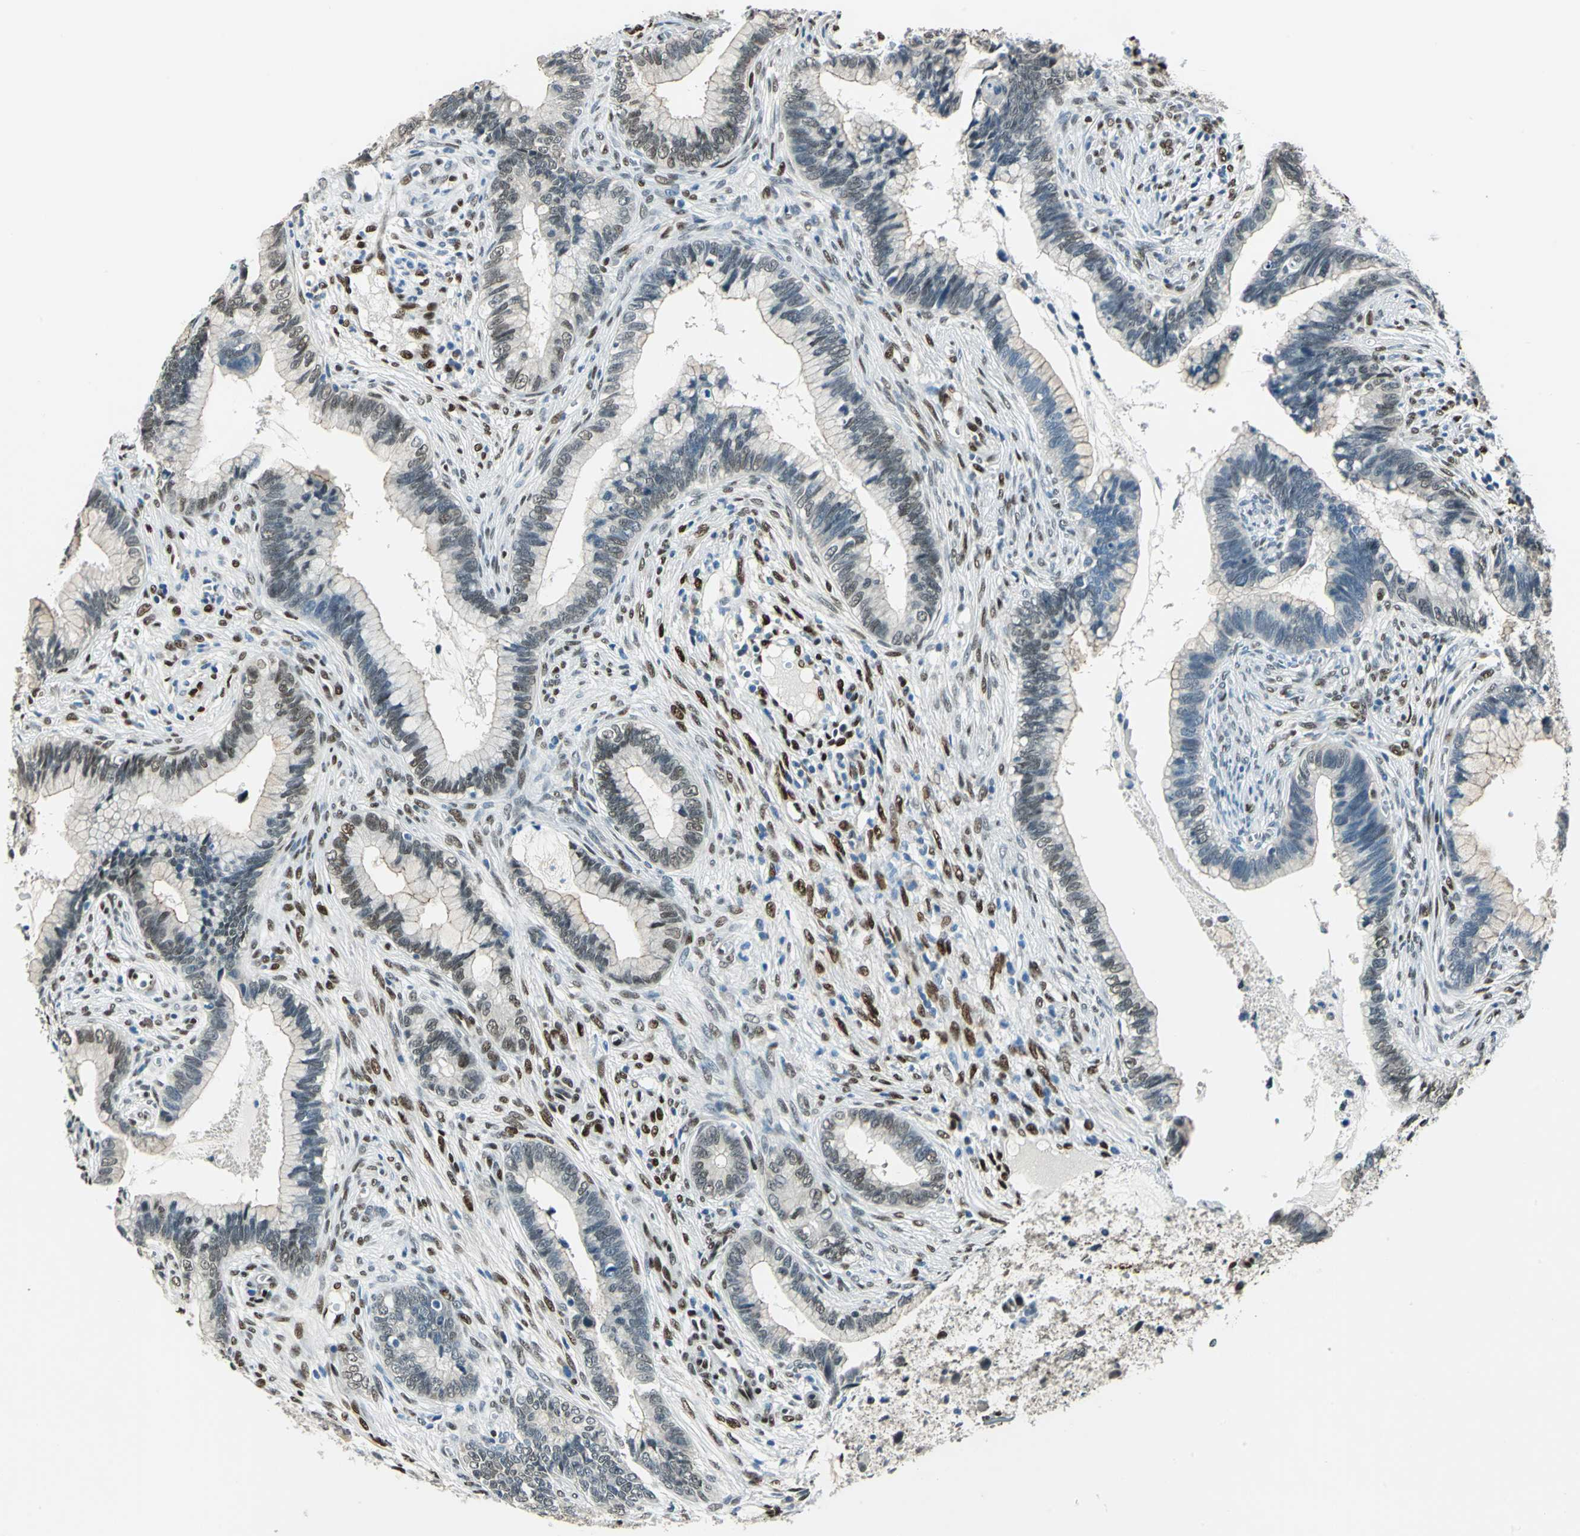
{"staining": {"intensity": "moderate", "quantity": "<25%", "location": "nuclear"}, "tissue": "cervical cancer", "cell_type": "Tumor cells", "image_type": "cancer", "snomed": [{"axis": "morphology", "description": "Adenocarcinoma, NOS"}, {"axis": "topography", "description": "Cervix"}], "caption": "The micrograph displays a brown stain indicating the presence of a protein in the nuclear of tumor cells in cervical cancer (adenocarcinoma). (brown staining indicates protein expression, while blue staining denotes nuclei).", "gene": "NFIA", "patient": {"sex": "female", "age": 44}}